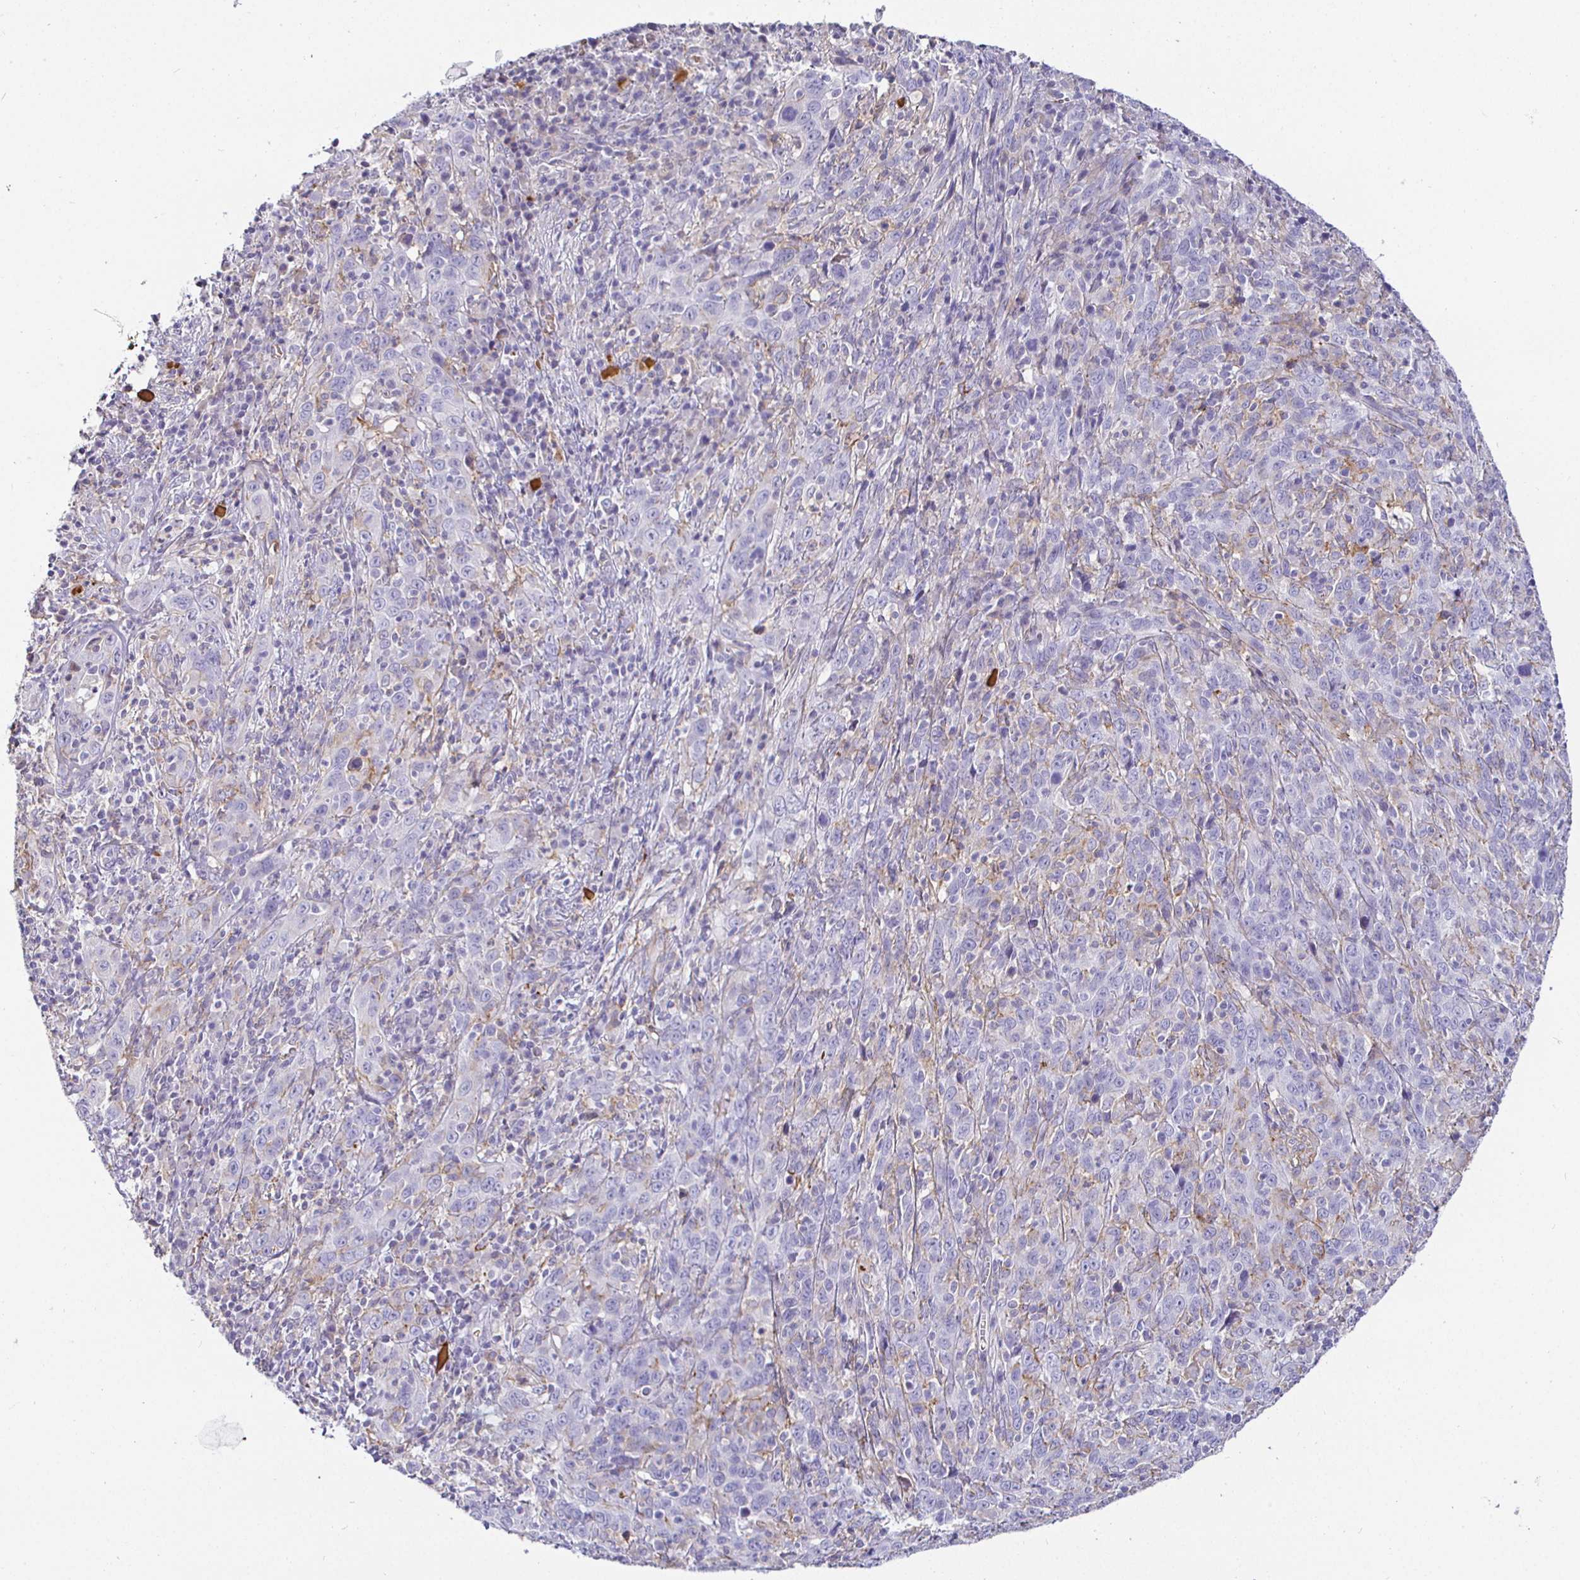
{"staining": {"intensity": "negative", "quantity": "none", "location": "none"}, "tissue": "cervical cancer", "cell_type": "Tumor cells", "image_type": "cancer", "snomed": [{"axis": "morphology", "description": "Squamous cell carcinoma, NOS"}, {"axis": "topography", "description": "Cervix"}], "caption": "Cervical squamous cell carcinoma was stained to show a protein in brown. There is no significant positivity in tumor cells.", "gene": "SIRPA", "patient": {"sex": "female", "age": 46}}